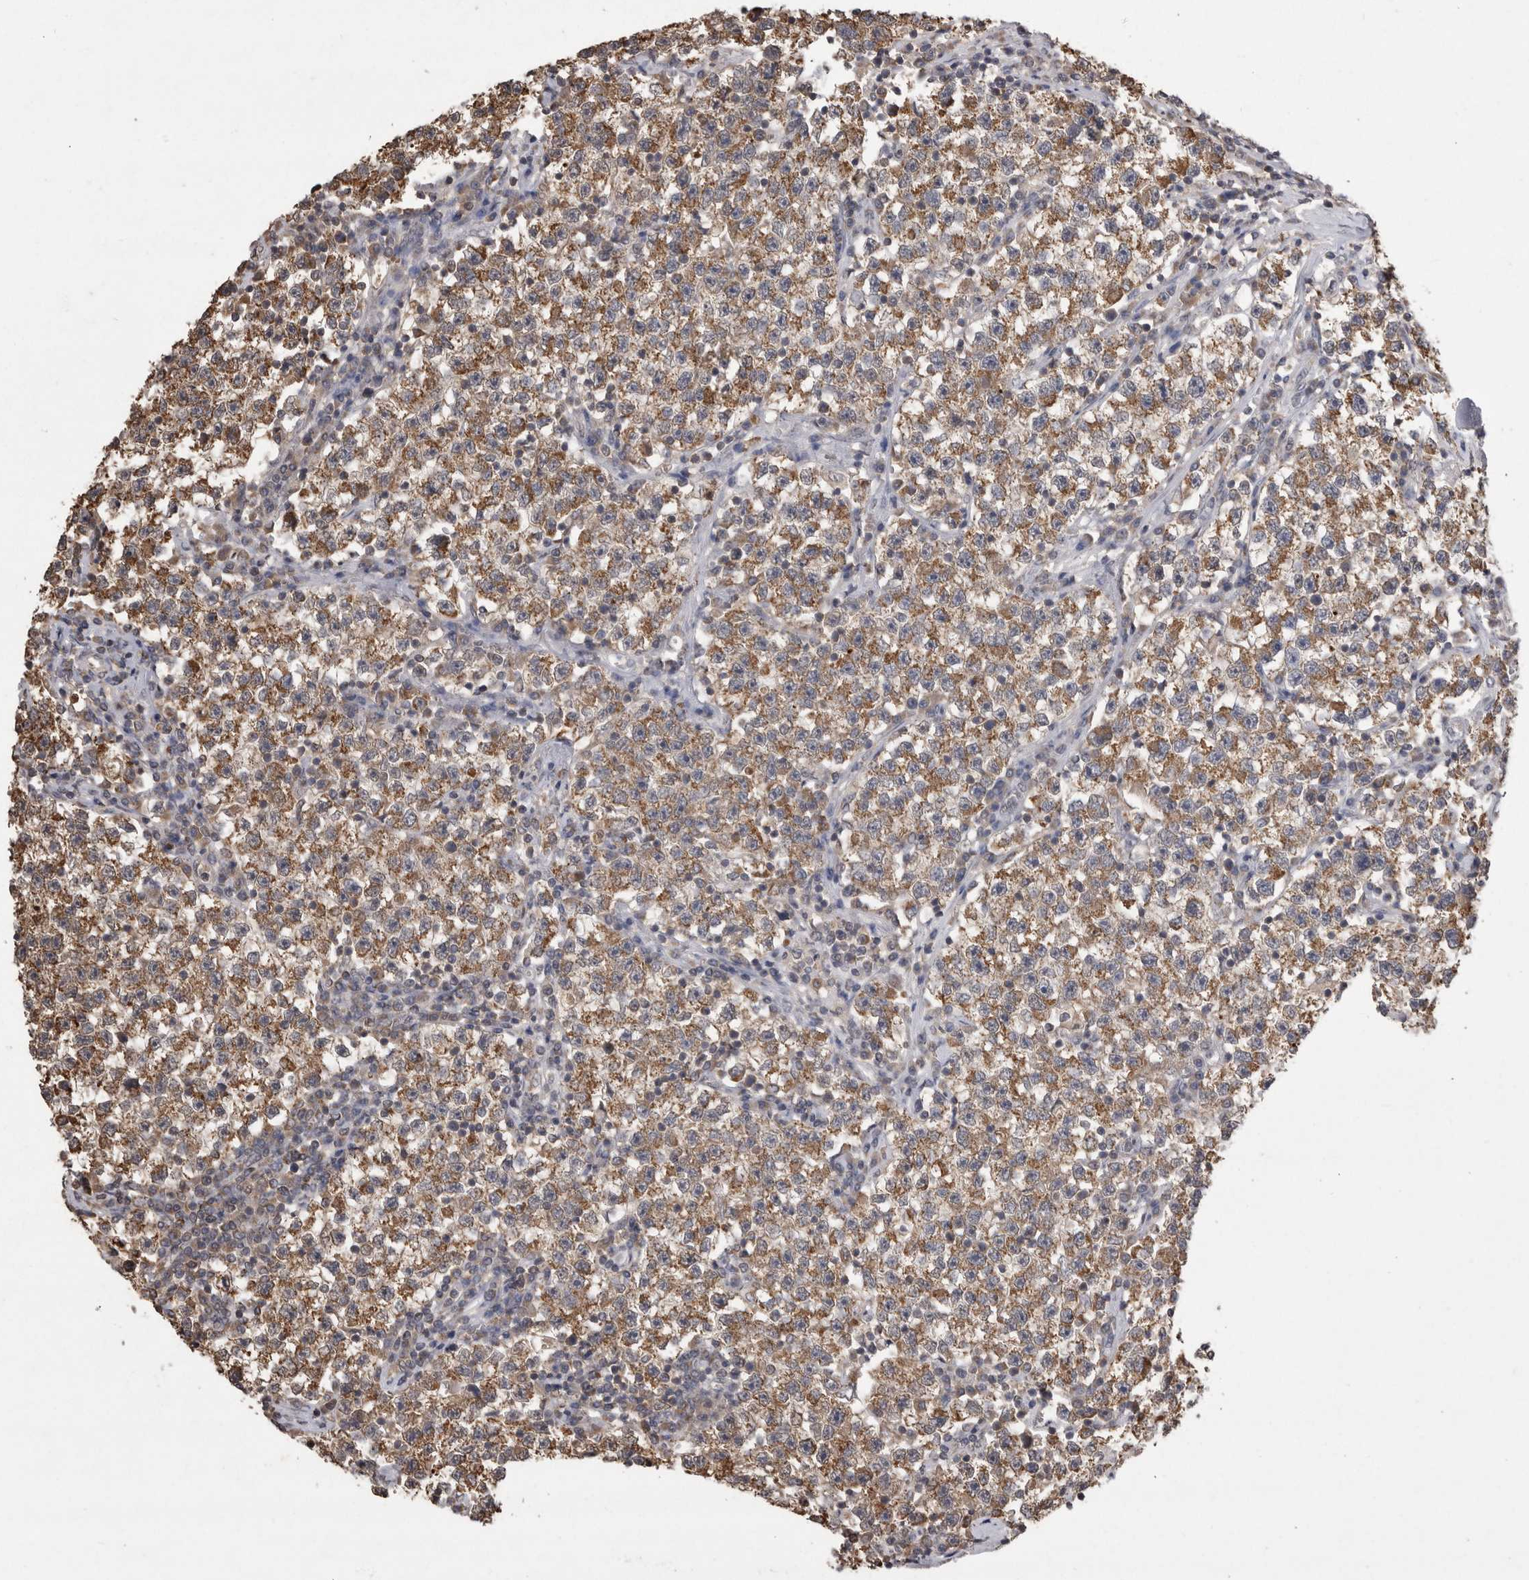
{"staining": {"intensity": "moderate", "quantity": ">75%", "location": "cytoplasmic/membranous"}, "tissue": "testis cancer", "cell_type": "Tumor cells", "image_type": "cancer", "snomed": [{"axis": "morphology", "description": "Seminoma, NOS"}, {"axis": "topography", "description": "Testis"}], "caption": "Protein expression analysis of testis cancer demonstrates moderate cytoplasmic/membranous positivity in about >75% of tumor cells.", "gene": "PREP", "patient": {"sex": "male", "age": 22}}